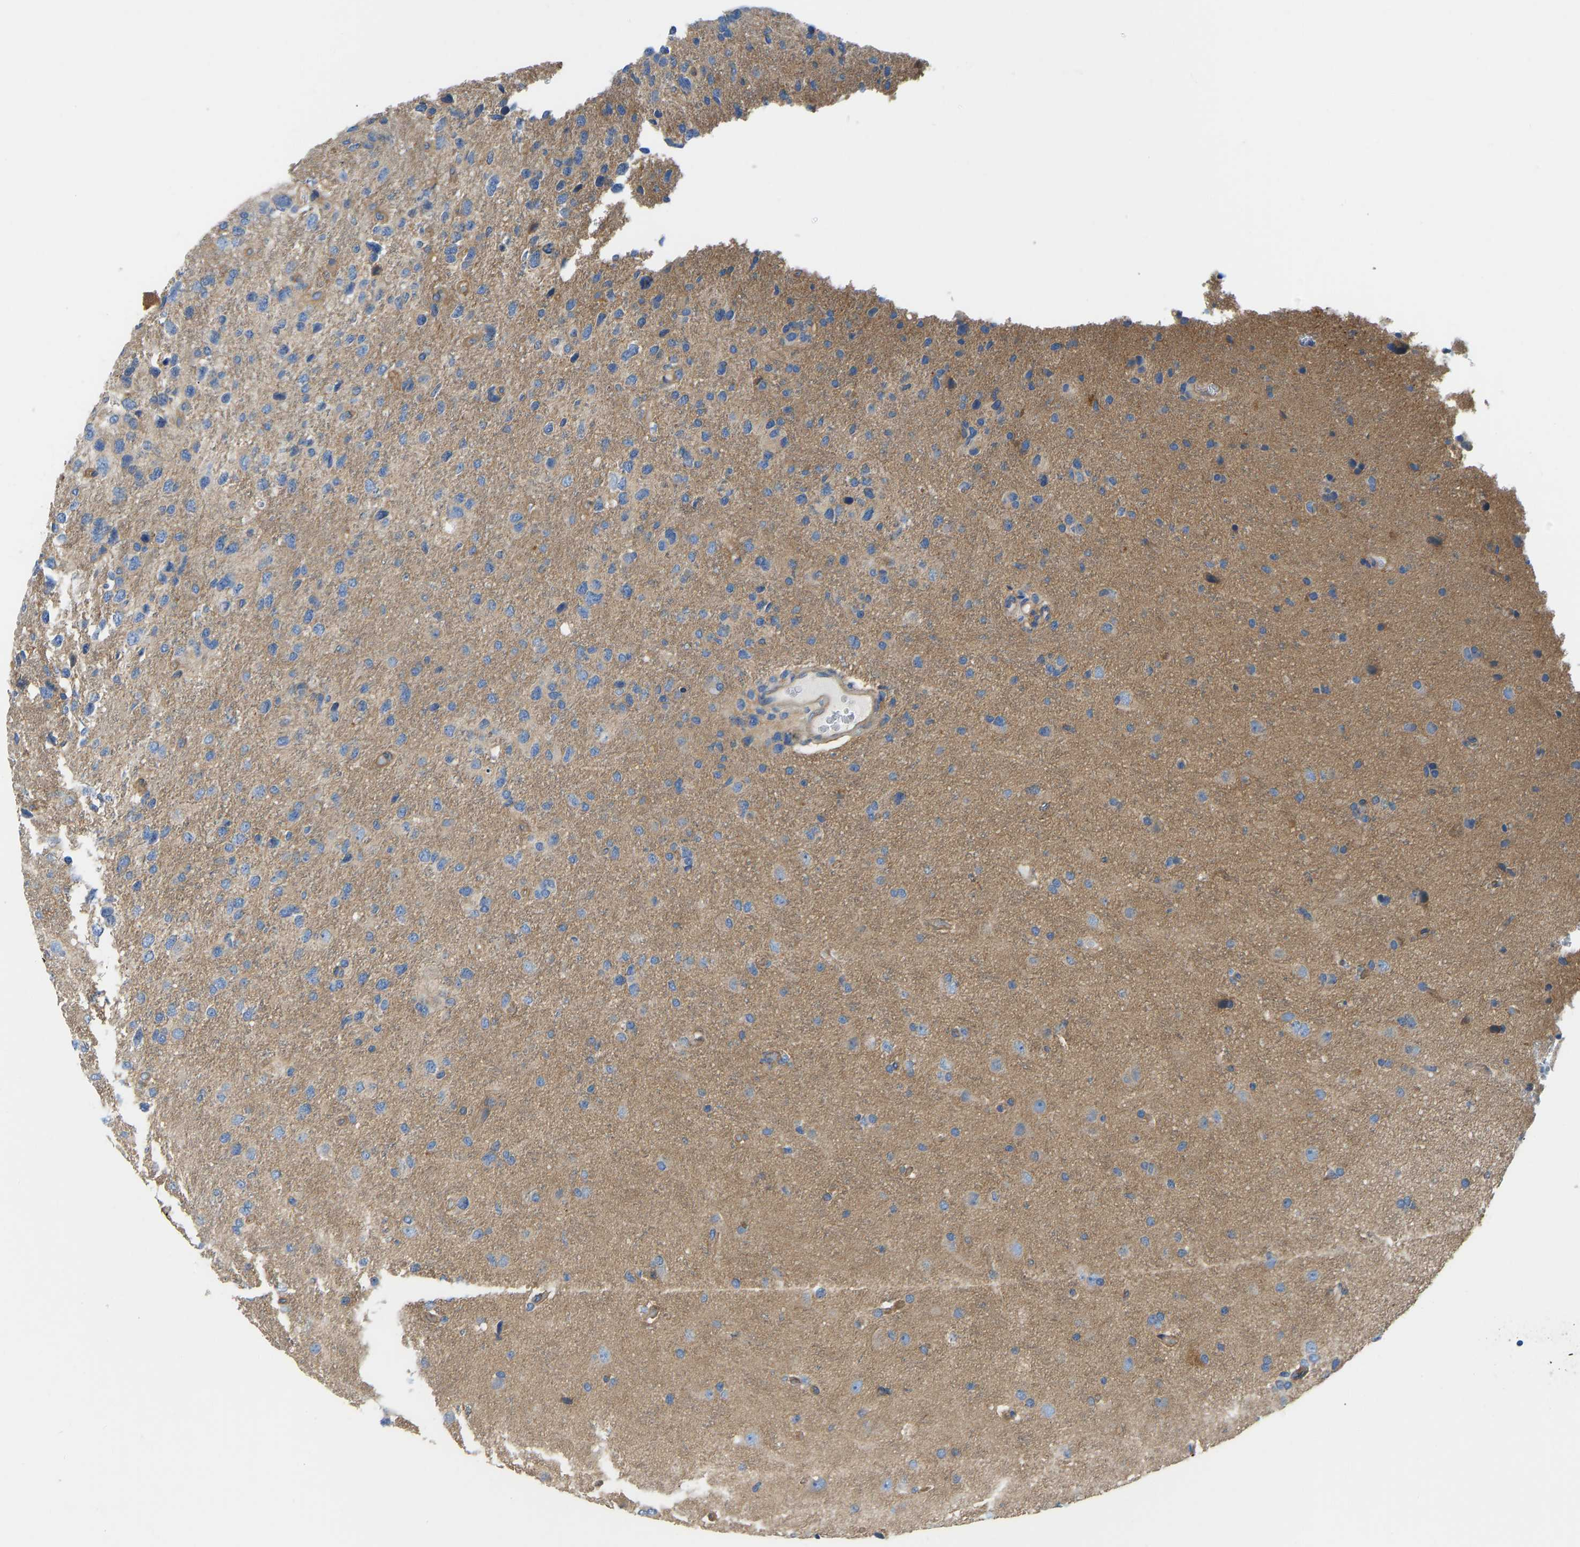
{"staining": {"intensity": "weak", "quantity": "25%-75%", "location": "cytoplasmic/membranous"}, "tissue": "glioma", "cell_type": "Tumor cells", "image_type": "cancer", "snomed": [{"axis": "morphology", "description": "Glioma, malignant, High grade"}, {"axis": "topography", "description": "Brain"}], "caption": "An IHC histopathology image of neoplastic tissue is shown. Protein staining in brown shows weak cytoplasmic/membranous positivity in glioma within tumor cells.", "gene": "CHAD", "patient": {"sex": "female", "age": 58}}